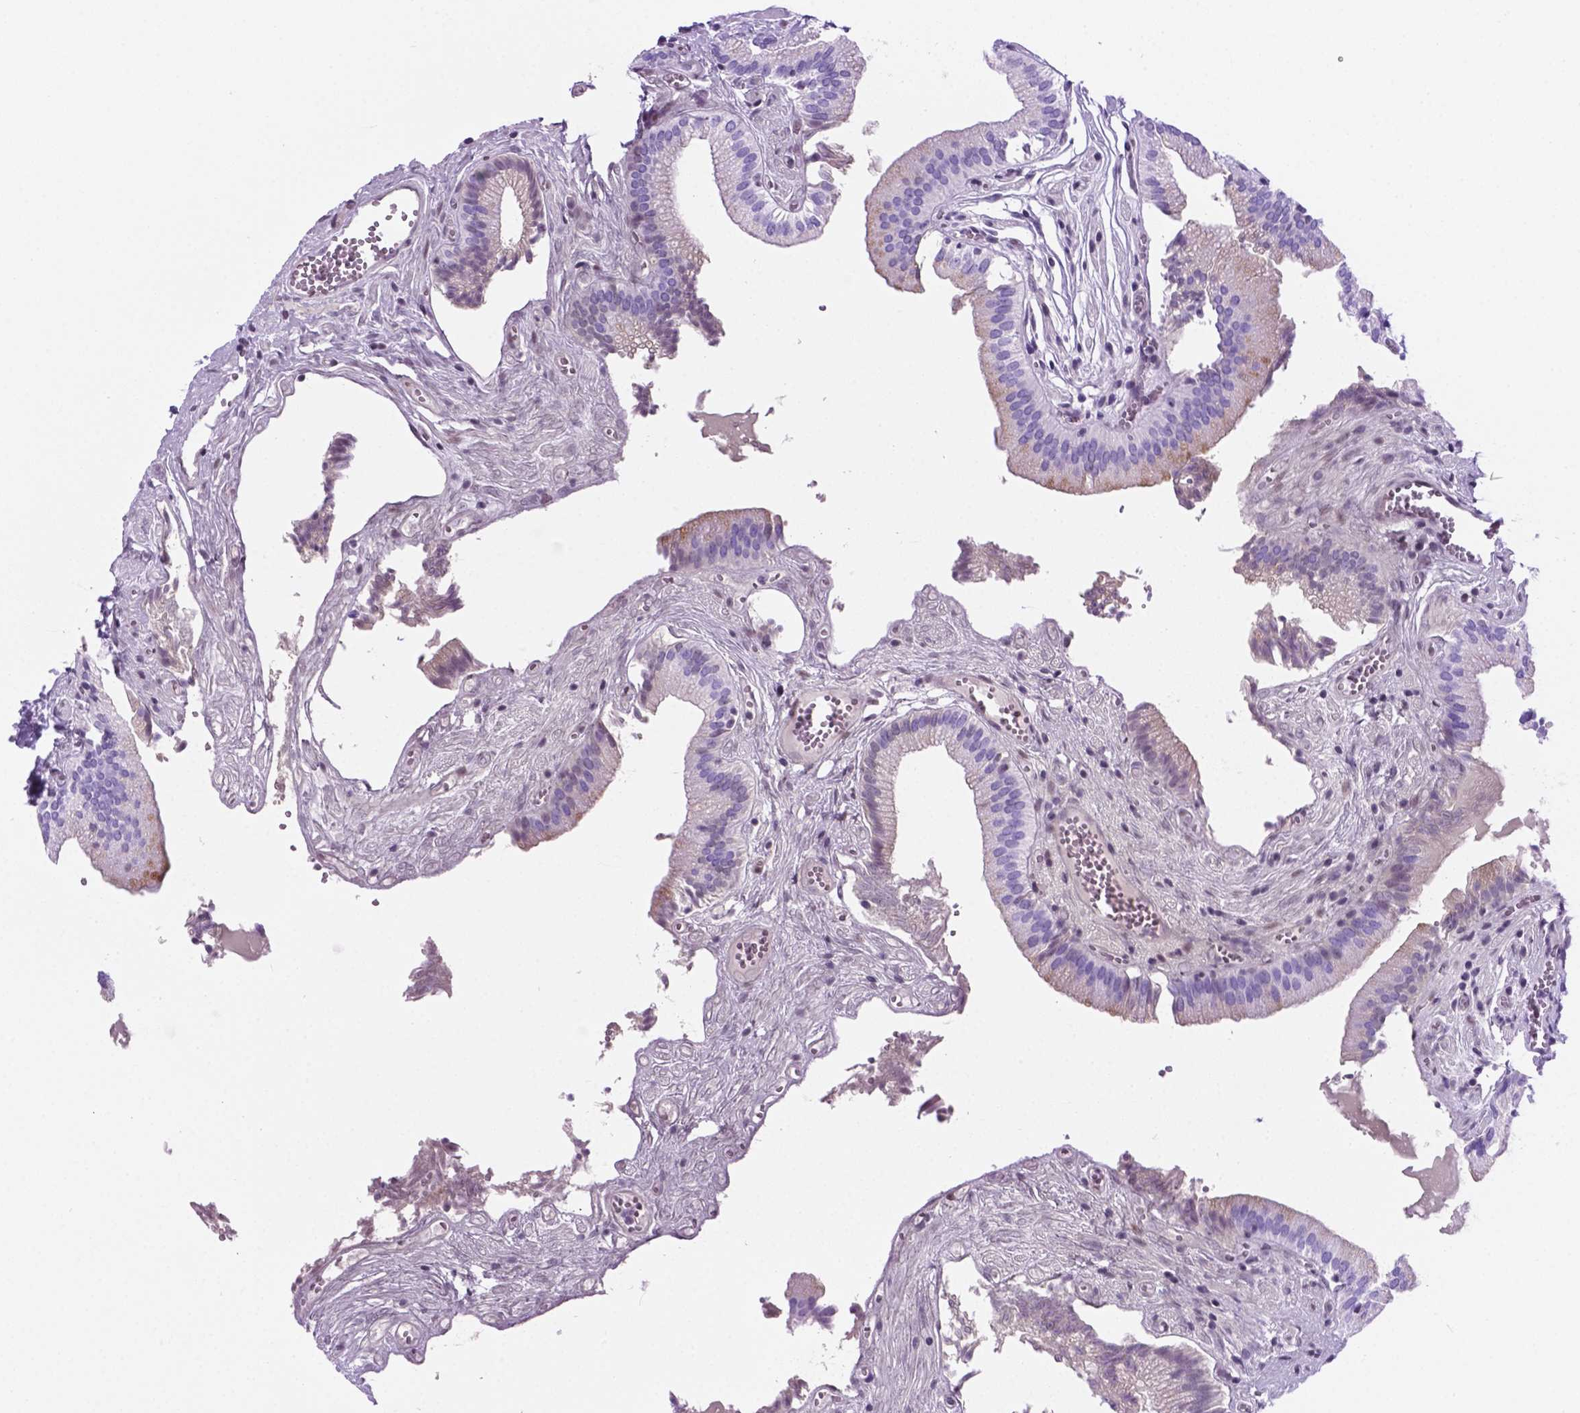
{"staining": {"intensity": "weak", "quantity": "<25%", "location": "cytoplasmic/membranous"}, "tissue": "gallbladder", "cell_type": "Glandular cells", "image_type": "normal", "snomed": [{"axis": "morphology", "description": "Normal tissue, NOS"}, {"axis": "topography", "description": "Gallbladder"}, {"axis": "topography", "description": "Peripheral nerve tissue"}], "caption": "An image of human gallbladder is negative for staining in glandular cells. (DAB IHC visualized using brightfield microscopy, high magnification).", "gene": "C17orf107", "patient": {"sex": "male", "age": 17}}